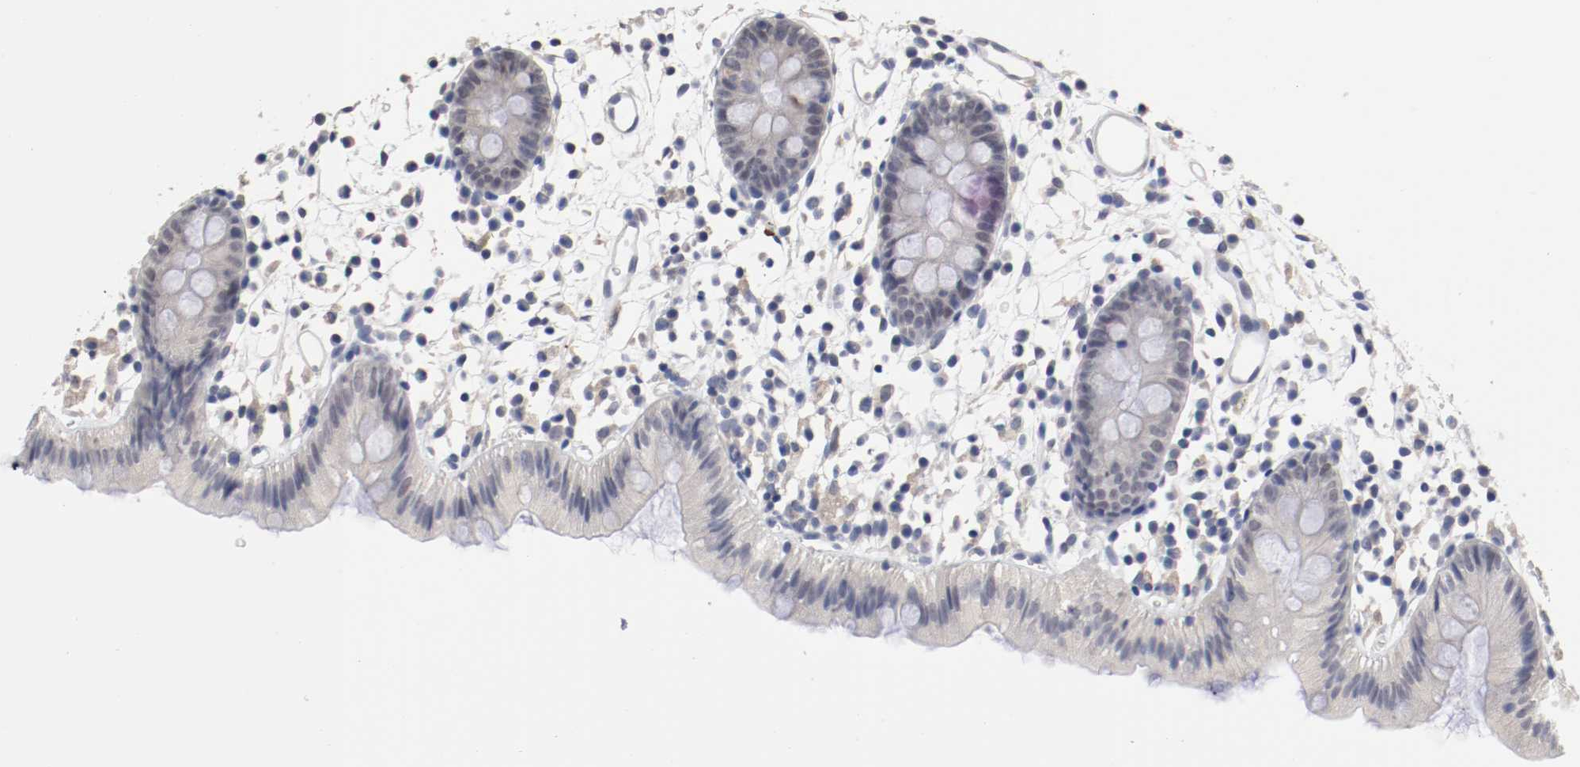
{"staining": {"intensity": "negative", "quantity": "none", "location": "none"}, "tissue": "colon", "cell_type": "Endothelial cells", "image_type": "normal", "snomed": [{"axis": "morphology", "description": "Normal tissue, NOS"}, {"axis": "topography", "description": "Colon"}], "caption": "Immunohistochemistry photomicrograph of unremarkable colon: colon stained with DAB displays no significant protein staining in endothelial cells.", "gene": "ANKLE2", "patient": {"sex": "male", "age": 14}}